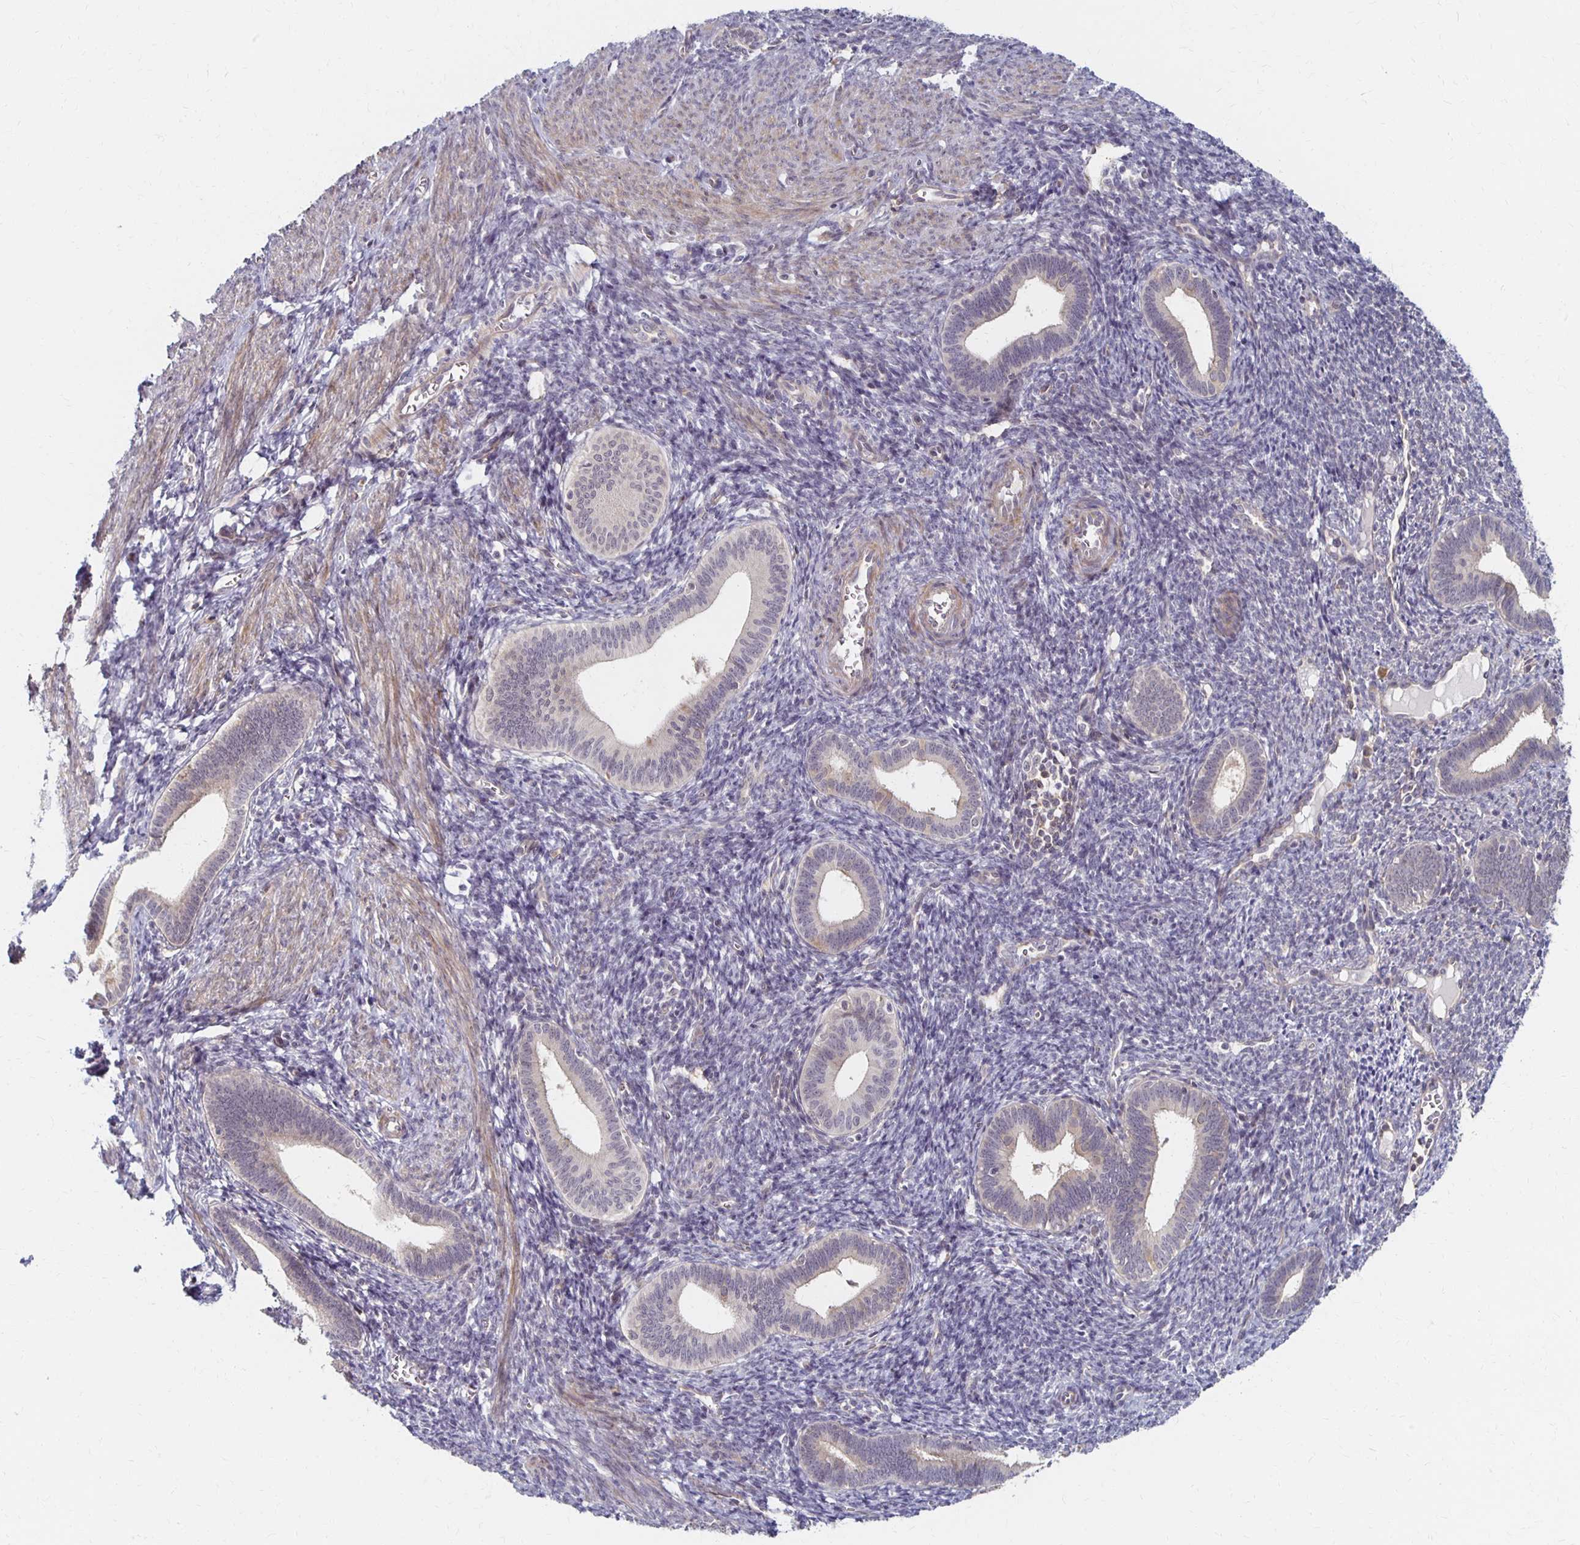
{"staining": {"intensity": "negative", "quantity": "none", "location": "none"}, "tissue": "endometrium", "cell_type": "Cells in endometrial stroma", "image_type": "normal", "snomed": [{"axis": "morphology", "description": "Normal tissue, NOS"}, {"axis": "topography", "description": "Endometrium"}], "caption": "Immunohistochemistry (IHC) image of unremarkable endometrium stained for a protein (brown), which demonstrates no expression in cells in endometrial stroma.", "gene": "PRKCB", "patient": {"sex": "female", "age": 41}}